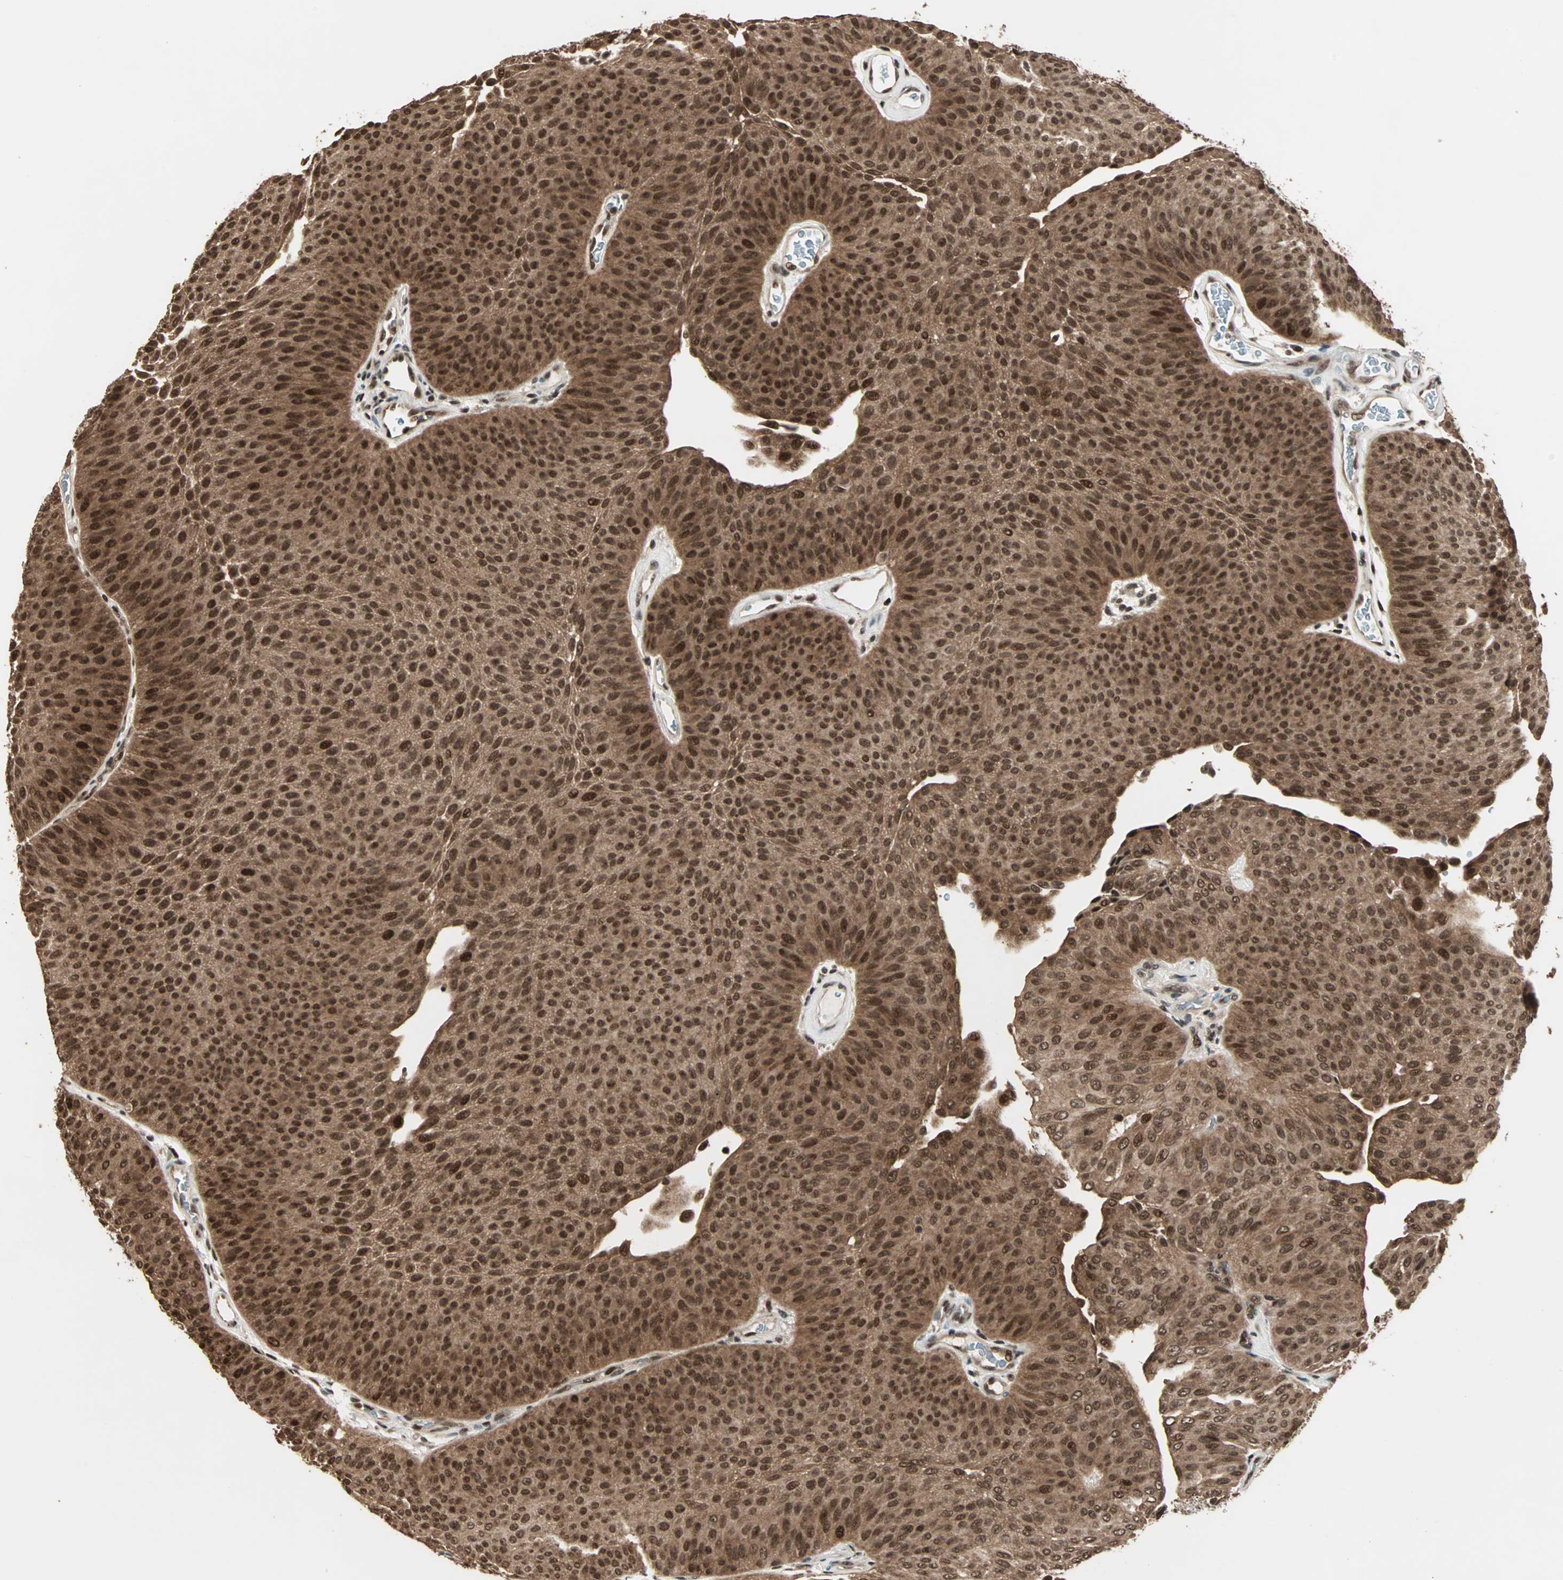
{"staining": {"intensity": "strong", "quantity": ">75%", "location": "cytoplasmic/membranous,nuclear"}, "tissue": "urothelial cancer", "cell_type": "Tumor cells", "image_type": "cancer", "snomed": [{"axis": "morphology", "description": "Urothelial carcinoma, Low grade"}, {"axis": "topography", "description": "Urinary bladder"}], "caption": "Immunohistochemical staining of human urothelial cancer displays strong cytoplasmic/membranous and nuclear protein expression in about >75% of tumor cells.", "gene": "ZNF44", "patient": {"sex": "female", "age": 60}}